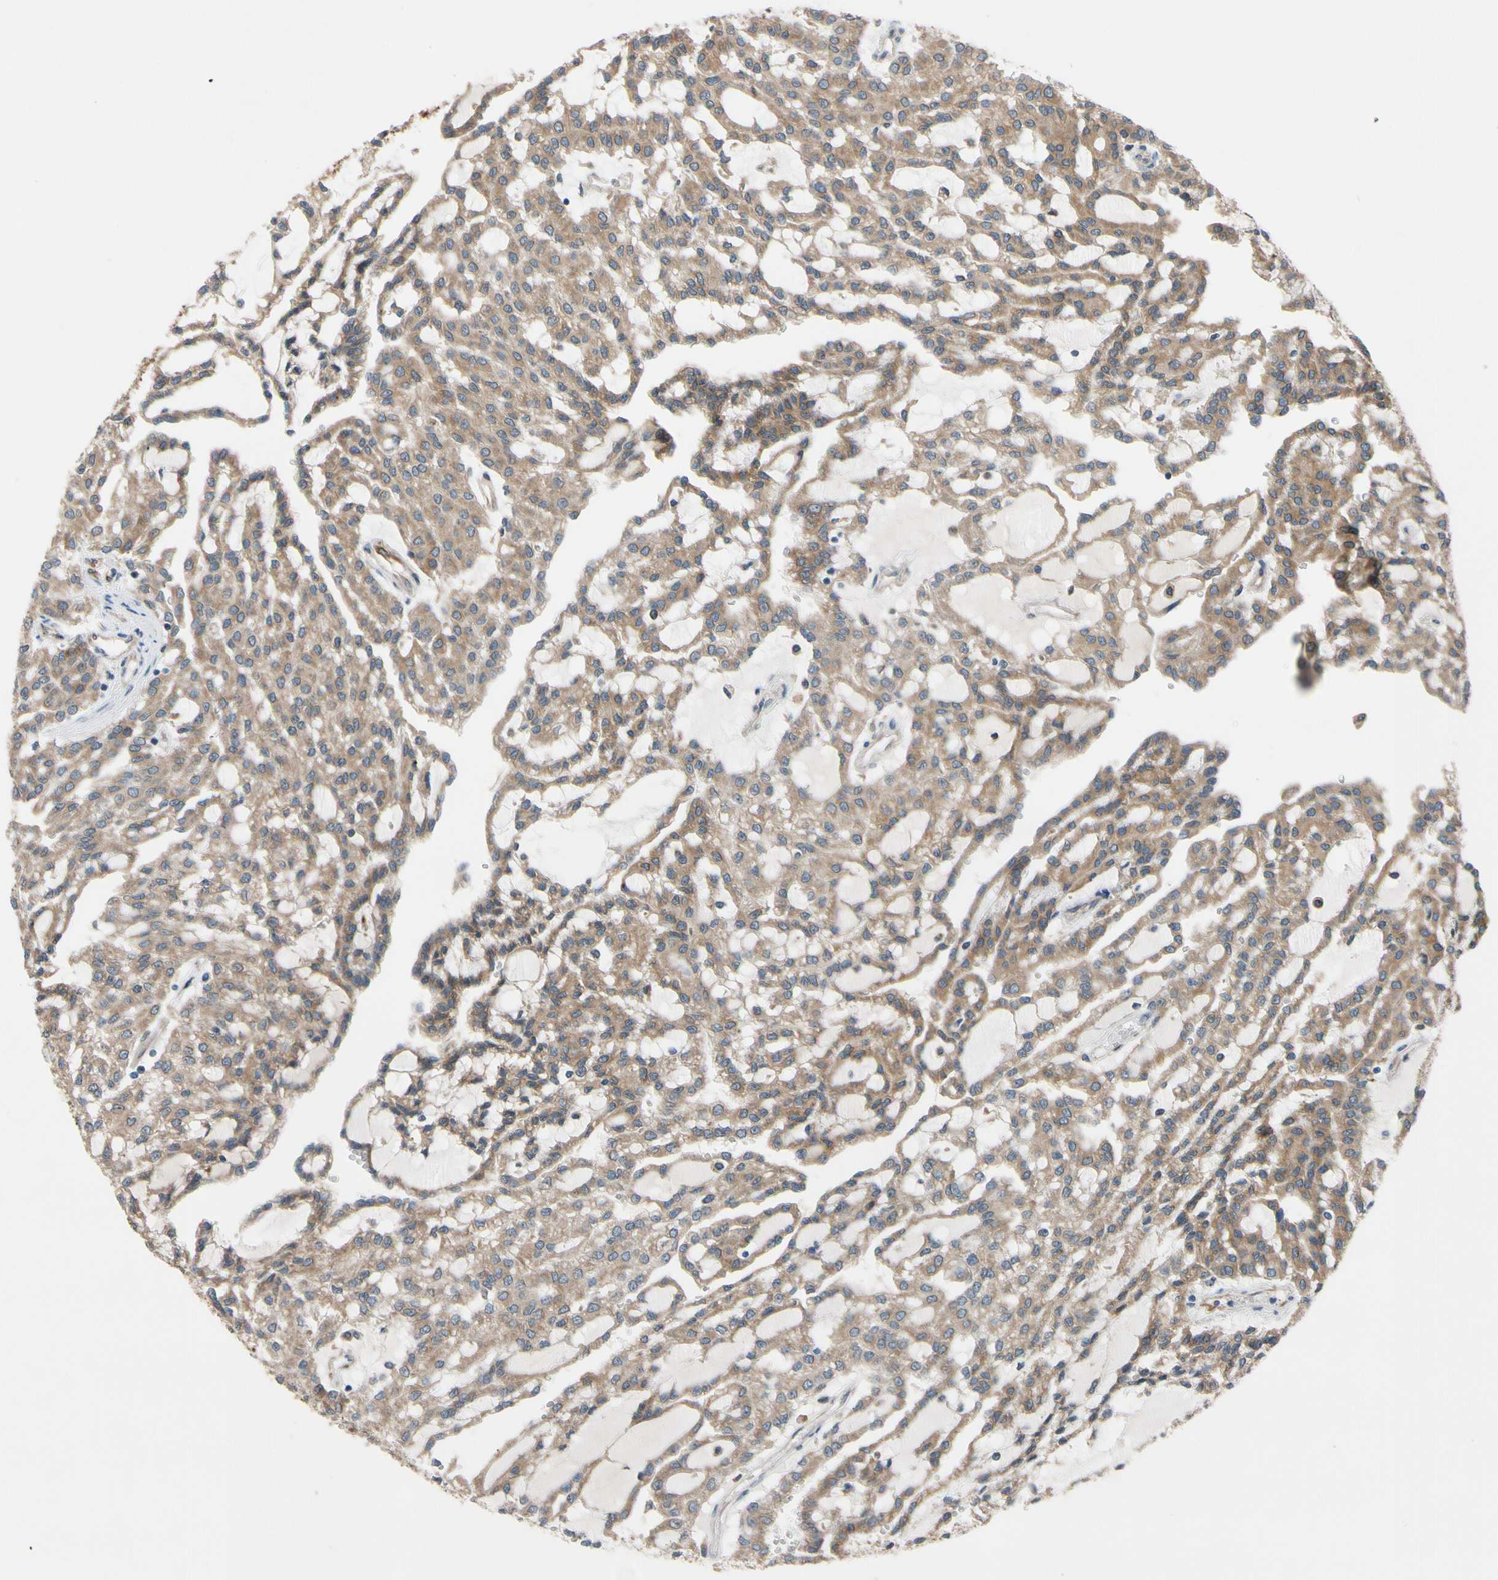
{"staining": {"intensity": "moderate", "quantity": ">75%", "location": "cytoplasmic/membranous"}, "tissue": "renal cancer", "cell_type": "Tumor cells", "image_type": "cancer", "snomed": [{"axis": "morphology", "description": "Adenocarcinoma, NOS"}, {"axis": "topography", "description": "Kidney"}], "caption": "Immunohistochemical staining of human renal cancer displays medium levels of moderate cytoplasmic/membranous expression in about >75% of tumor cells.", "gene": "PRXL2A", "patient": {"sex": "male", "age": 63}}